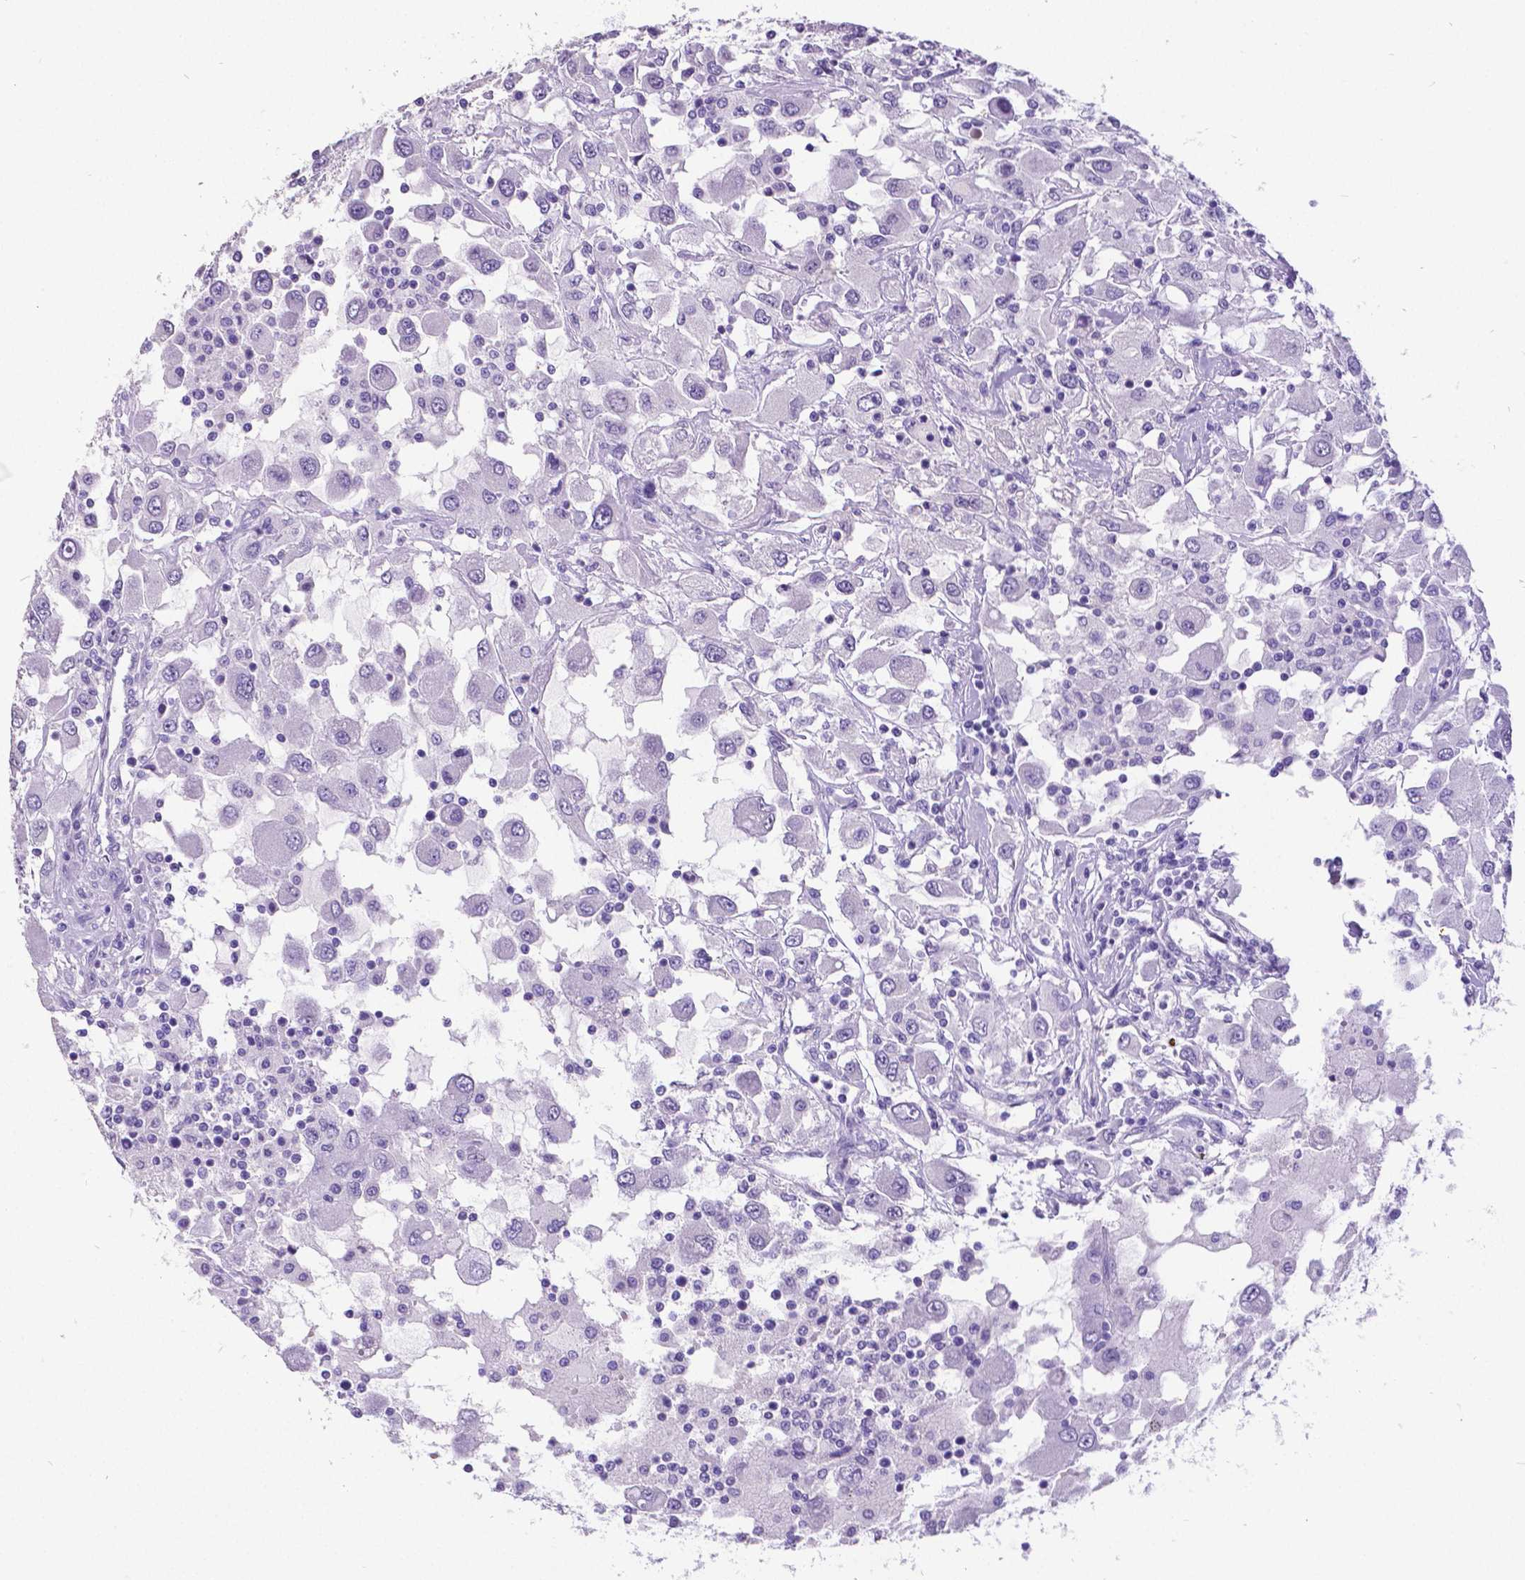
{"staining": {"intensity": "negative", "quantity": "none", "location": "none"}, "tissue": "renal cancer", "cell_type": "Tumor cells", "image_type": "cancer", "snomed": [{"axis": "morphology", "description": "Adenocarcinoma, NOS"}, {"axis": "topography", "description": "Kidney"}], "caption": "Immunohistochemical staining of human adenocarcinoma (renal) shows no significant staining in tumor cells.", "gene": "SATB2", "patient": {"sex": "female", "age": 67}}